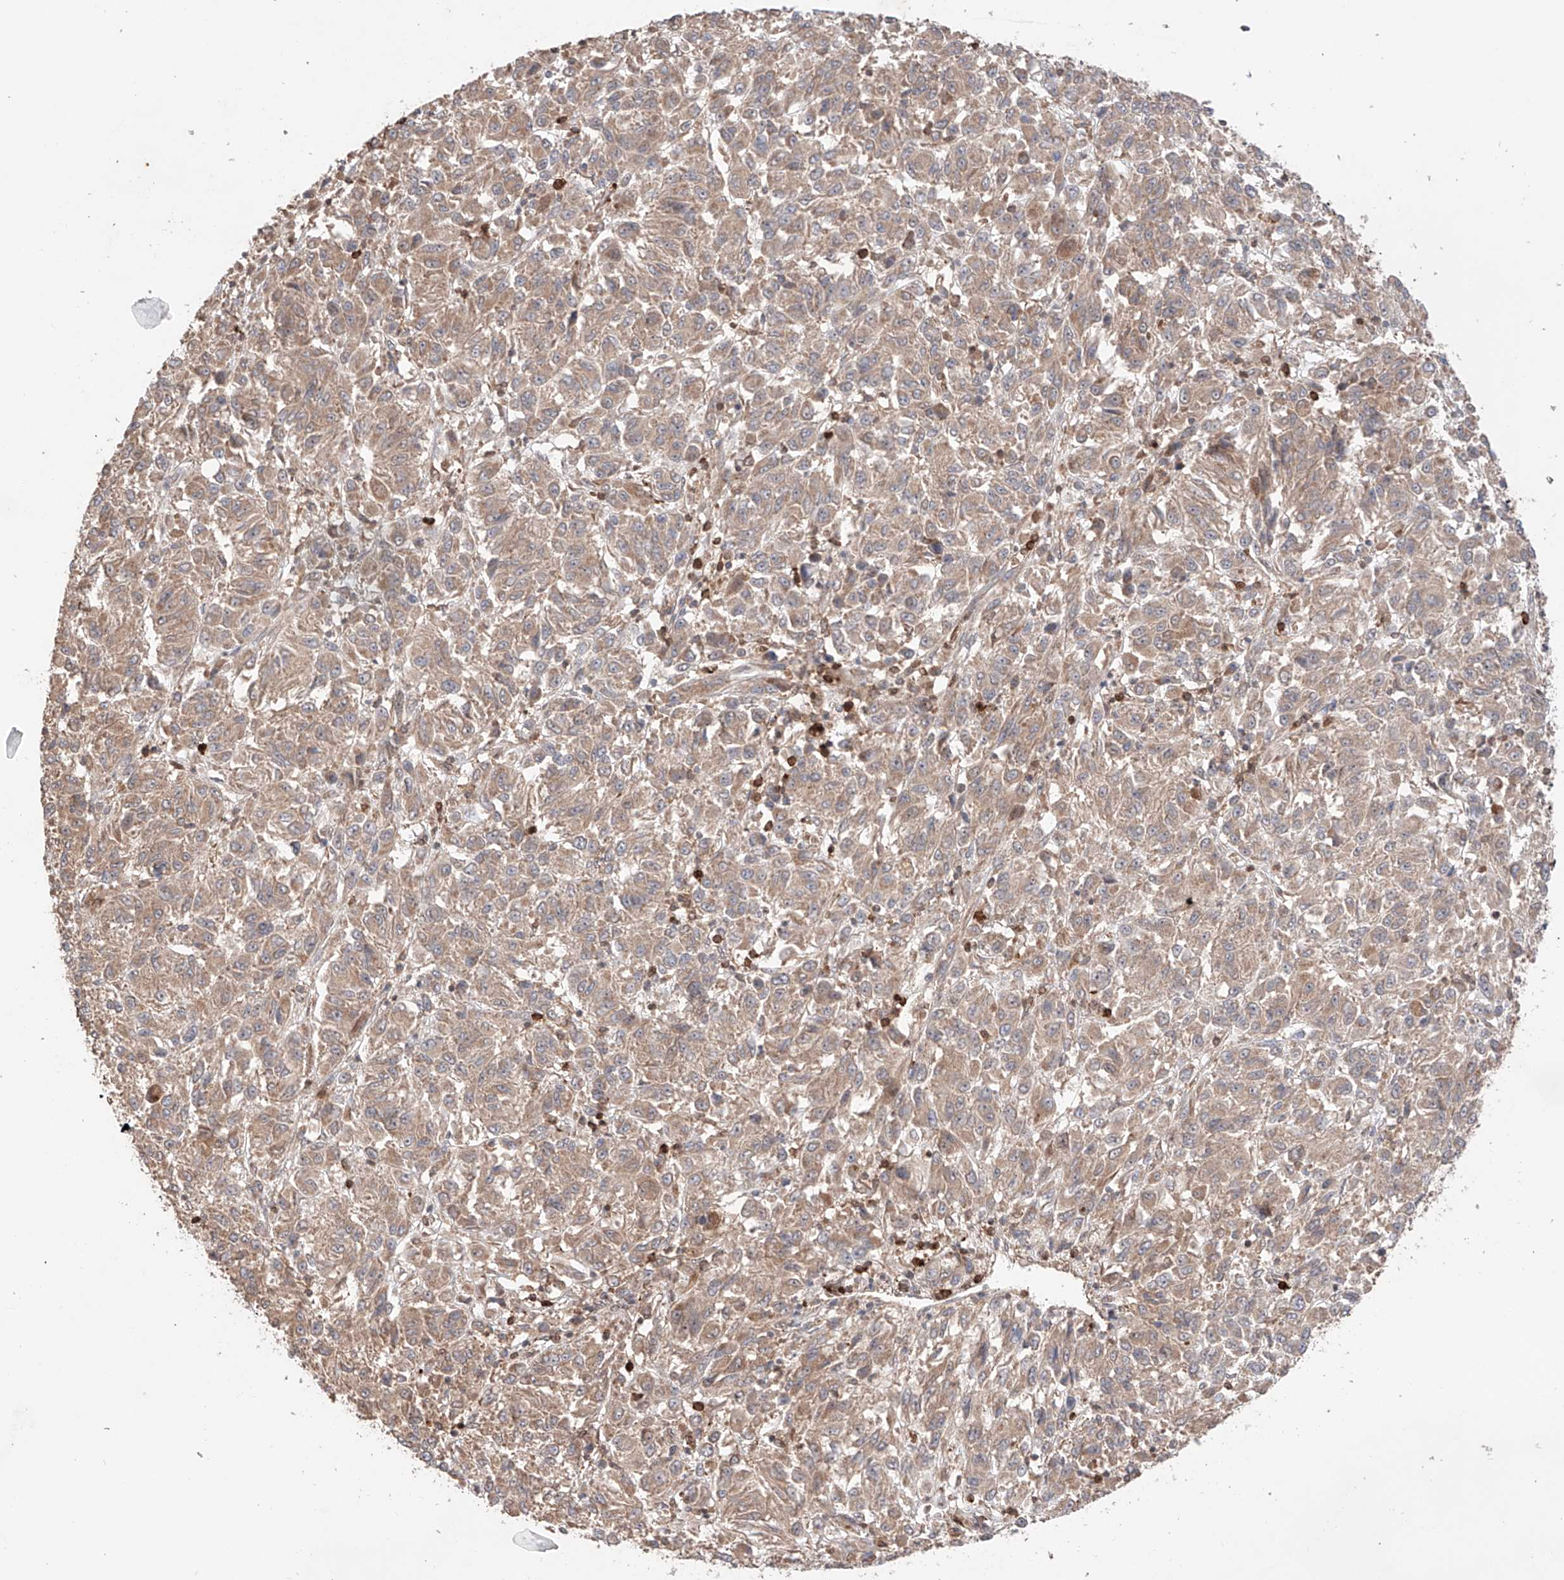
{"staining": {"intensity": "weak", "quantity": "25%-75%", "location": "cytoplasmic/membranous"}, "tissue": "melanoma", "cell_type": "Tumor cells", "image_type": "cancer", "snomed": [{"axis": "morphology", "description": "Malignant melanoma, Metastatic site"}, {"axis": "topography", "description": "Lung"}], "caption": "This photomicrograph reveals IHC staining of human melanoma, with low weak cytoplasmic/membranous staining in about 25%-75% of tumor cells.", "gene": "IGSF22", "patient": {"sex": "male", "age": 64}}